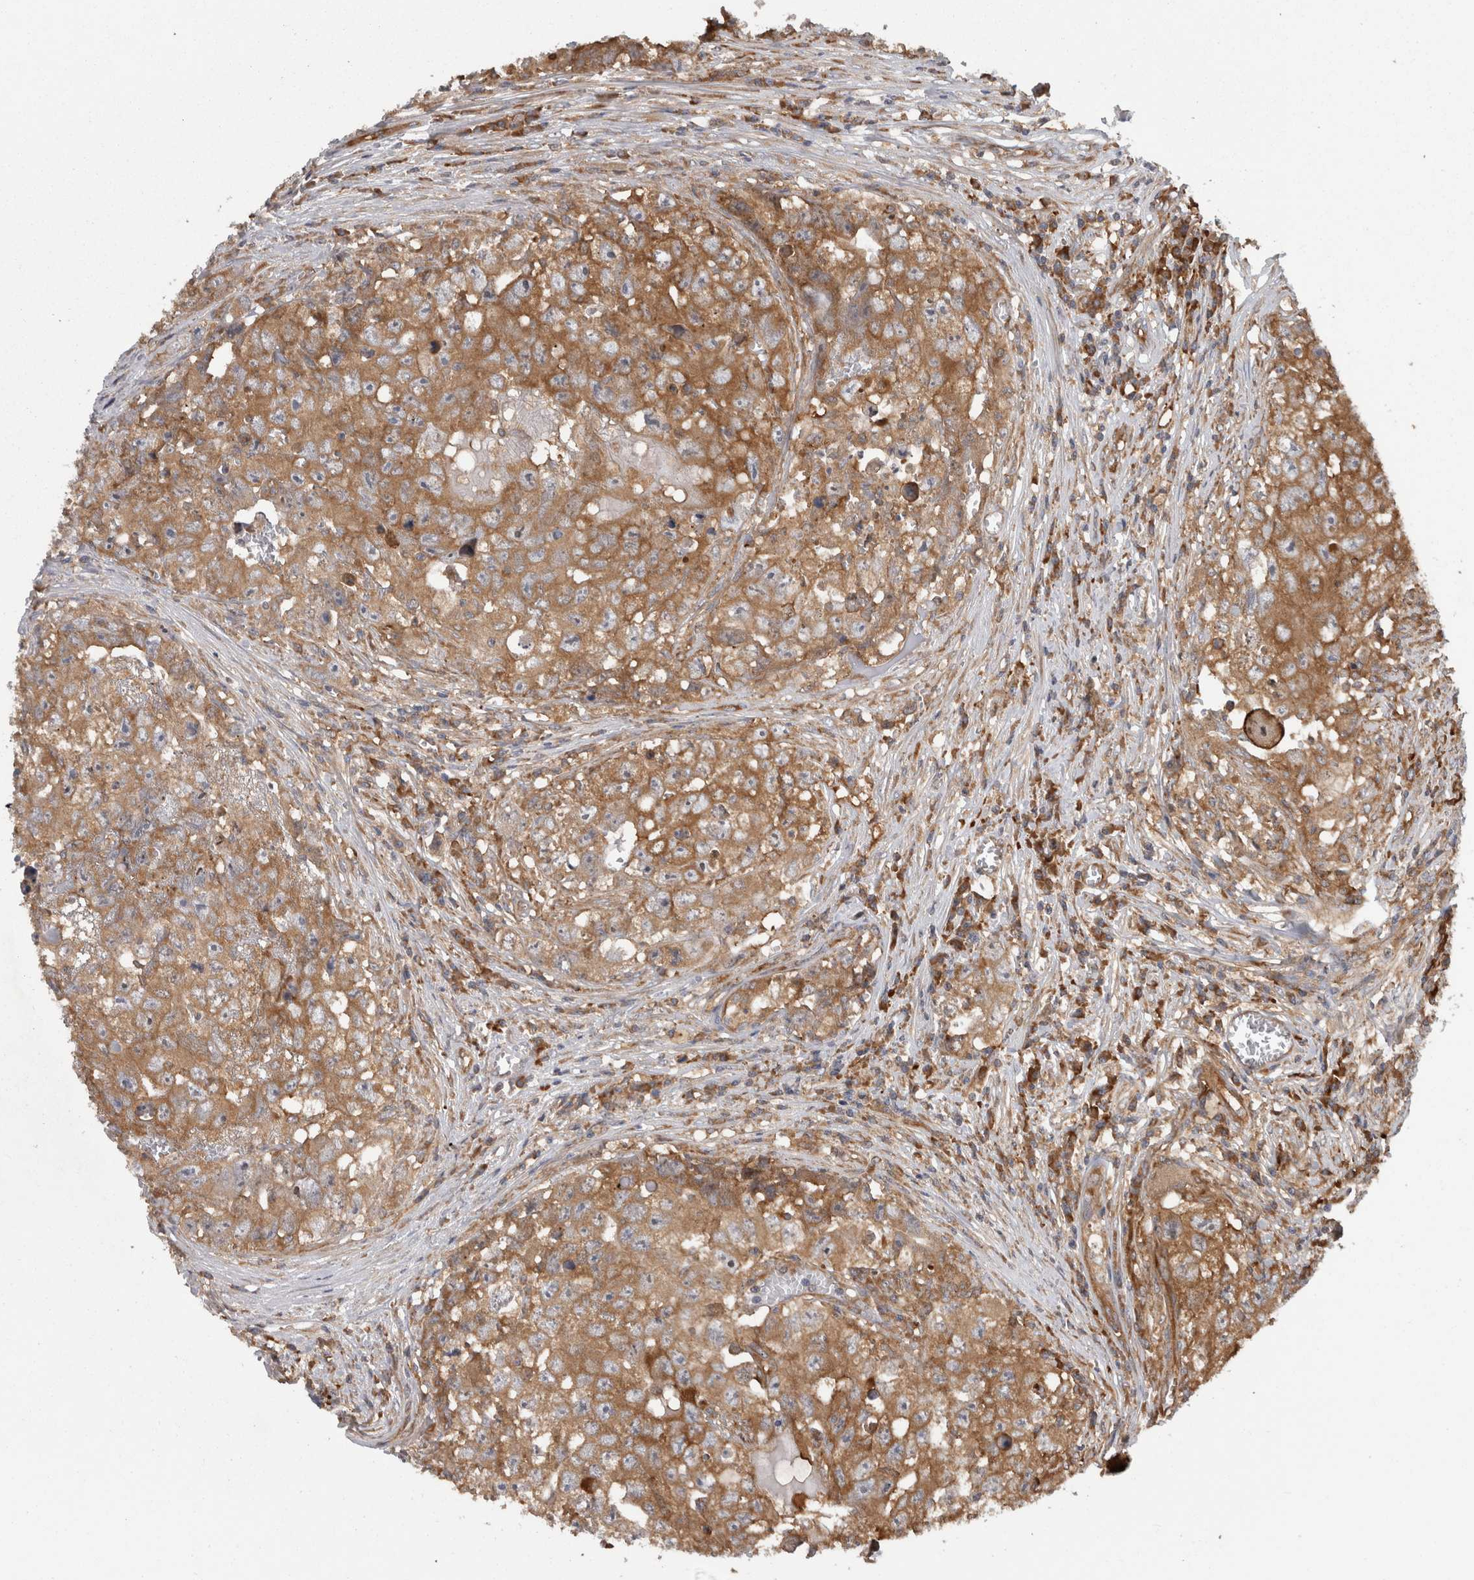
{"staining": {"intensity": "moderate", "quantity": ">75%", "location": "cytoplasmic/membranous"}, "tissue": "testis cancer", "cell_type": "Tumor cells", "image_type": "cancer", "snomed": [{"axis": "morphology", "description": "Seminoma, NOS"}, {"axis": "morphology", "description": "Carcinoma, Embryonal, NOS"}, {"axis": "topography", "description": "Testis"}], "caption": "This is an image of immunohistochemistry (IHC) staining of testis seminoma, which shows moderate positivity in the cytoplasmic/membranous of tumor cells.", "gene": "SMCR8", "patient": {"sex": "male", "age": 43}}